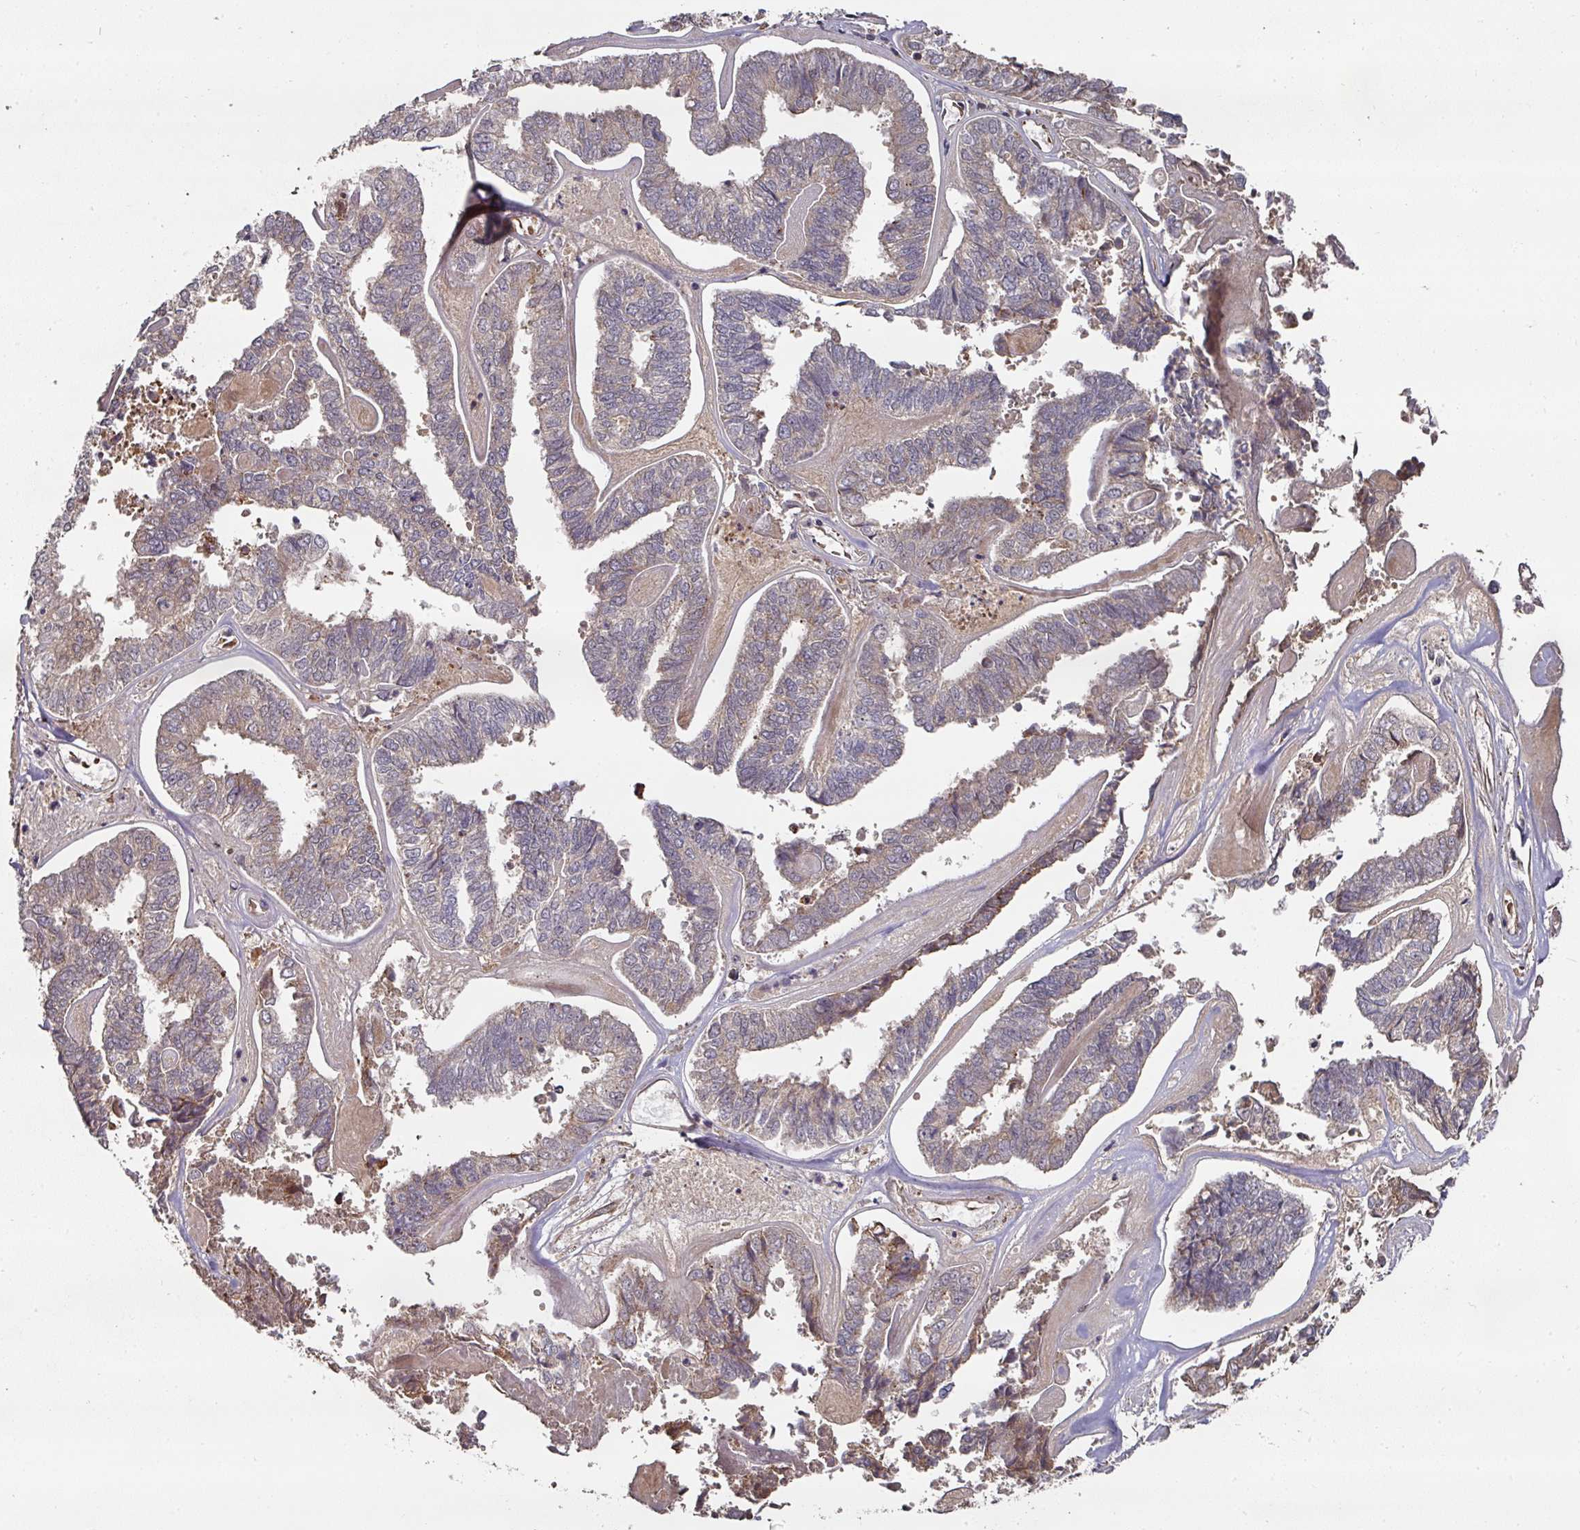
{"staining": {"intensity": "weak", "quantity": "<25%", "location": "cytoplasmic/membranous"}, "tissue": "endometrial cancer", "cell_type": "Tumor cells", "image_type": "cancer", "snomed": [{"axis": "morphology", "description": "Adenocarcinoma, NOS"}, {"axis": "topography", "description": "Endometrium"}], "caption": "Histopathology image shows no significant protein staining in tumor cells of endometrial cancer (adenocarcinoma). Nuclei are stained in blue.", "gene": "CEP95", "patient": {"sex": "female", "age": 73}}